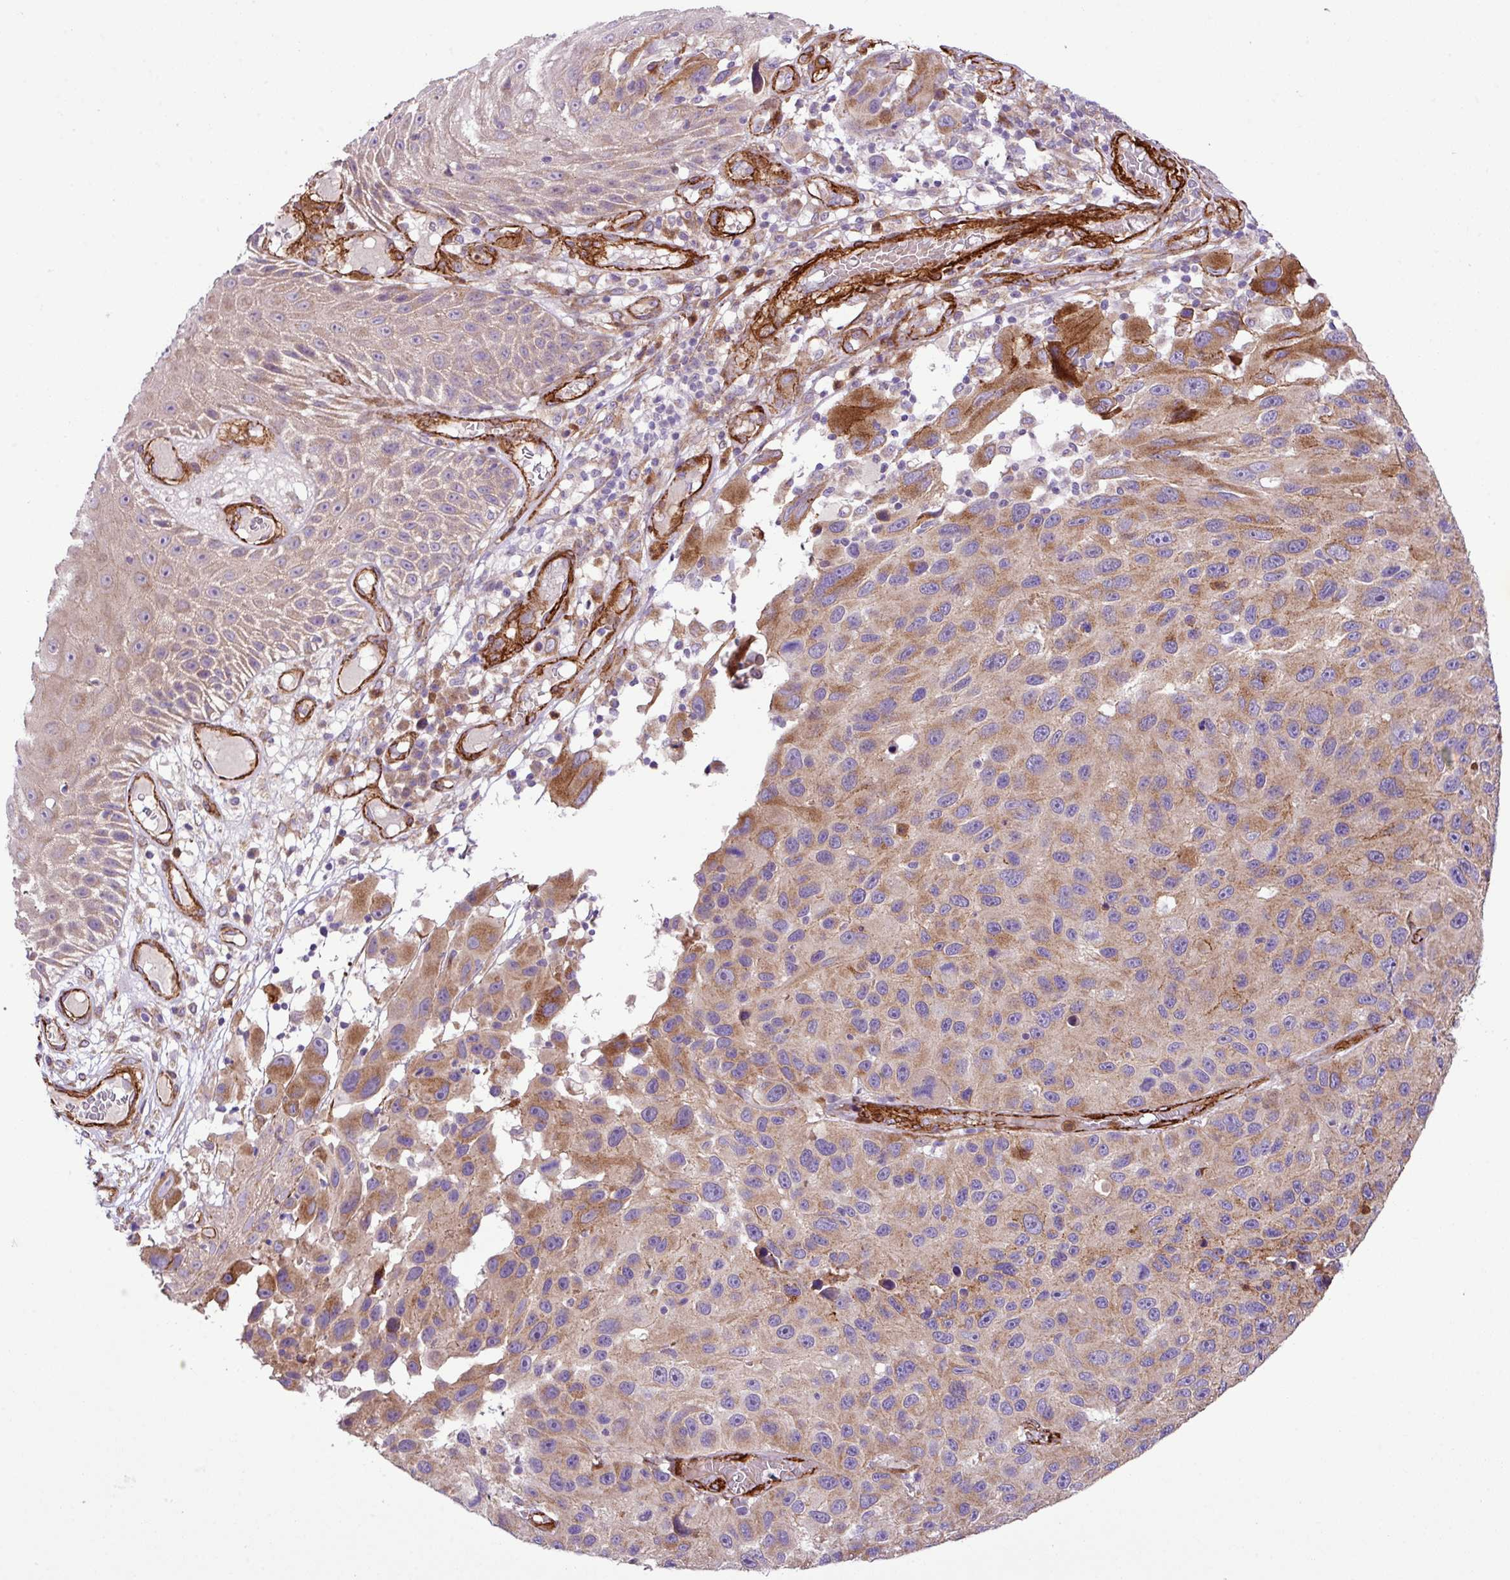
{"staining": {"intensity": "moderate", "quantity": ">75%", "location": "cytoplasmic/membranous"}, "tissue": "melanoma", "cell_type": "Tumor cells", "image_type": "cancer", "snomed": [{"axis": "morphology", "description": "Malignant melanoma, NOS"}, {"axis": "topography", "description": "Skin"}], "caption": "DAB immunohistochemical staining of human melanoma shows moderate cytoplasmic/membranous protein staining in approximately >75% of tumor cells.", "gene": "FAM47E", "patient": {"sex": "male", "age": 53}}